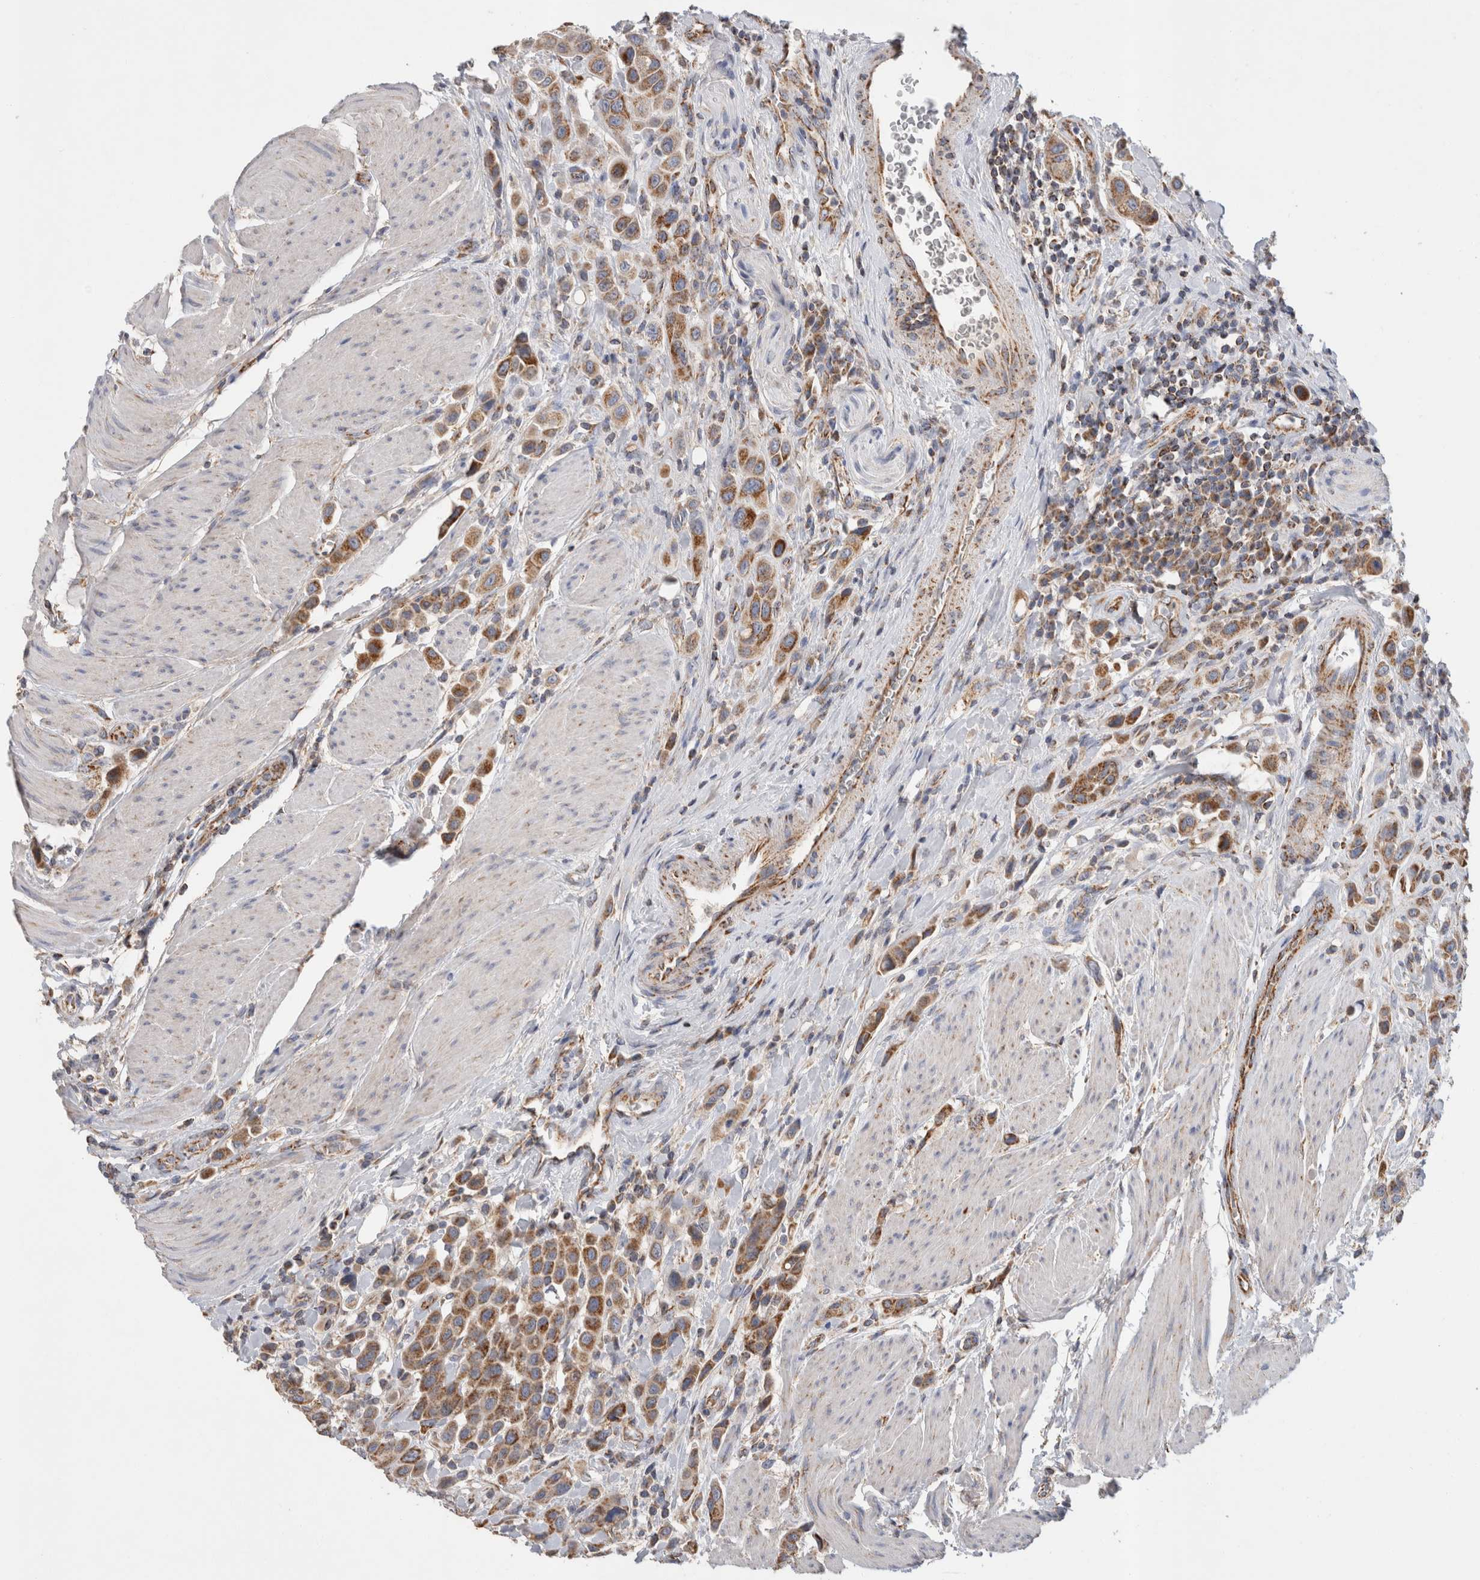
{"staining": {"intensity": "moderate", "quantity": ">75%", "location": "cytoplasmic/membranous"}, "tissue": "urothelial cancer", "cell_type": "Tumor cells", "image_type": "cancer", "snomed": [{"axis": "morphology", "description": "Urothelial carcinoma, High grade"}, {"axis": "topography", "description": "Urinary bladder"}], "caption": "Tumor cells display moderate cytoplasmic/membranous expression in about >75% of cells in high-grade urothelial carcinoma. (DAB IHC with brightfield microscopy, high magnification).", "gene": "IARS2", "patient": {"sex": "male", "age": 50}}